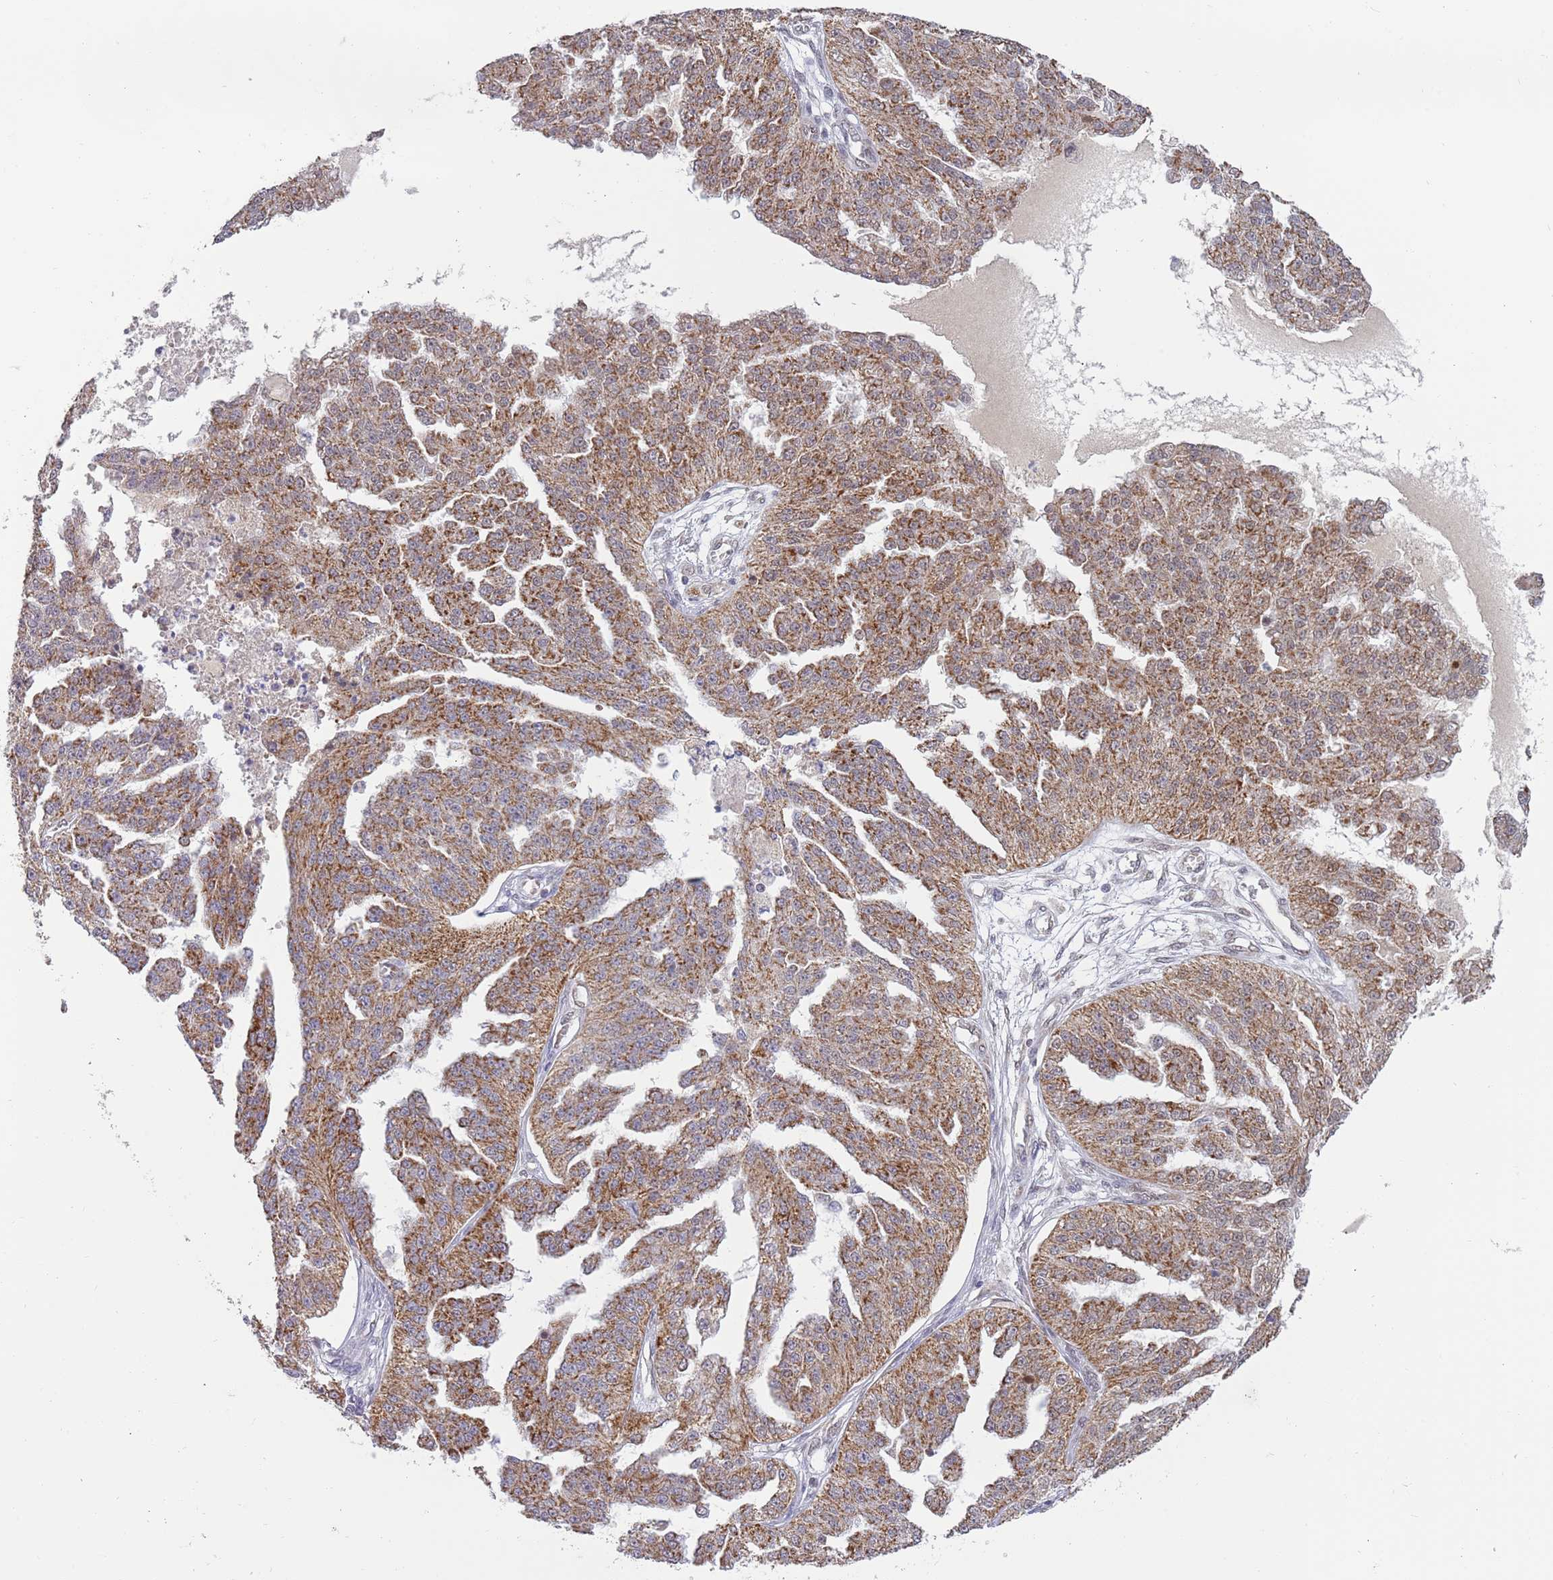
{"staining": {"intensity": "moderate", "quantity": ">75%", "location": "cytoplasmic/membranous"}, "tissue": "ovarian cancer", "cell_type": "Tumor cells", "image_type": "cancer", "snomed": [{"axis": "morphology", "description": "Cystadenocarcinoma, serous, NOS"}, {"axis": "topography", "description": "Ovary"}], "caption": "High-magnification brightfield microscopy of serous cystadenocarcinoma (ovarian) stained with DAB (3,3'-diaminobenzidine) (brown) and counterstained with hematoxylin (blue). tumor cells exhibit moderate cytoplasmic/membranous expression is appreciated in approximately>75% of cells. The protein is shown in brown color, while the nuclei are stained blue.", "gene": "TIMM13", "patient": {"sex": "female", "age": 58}}